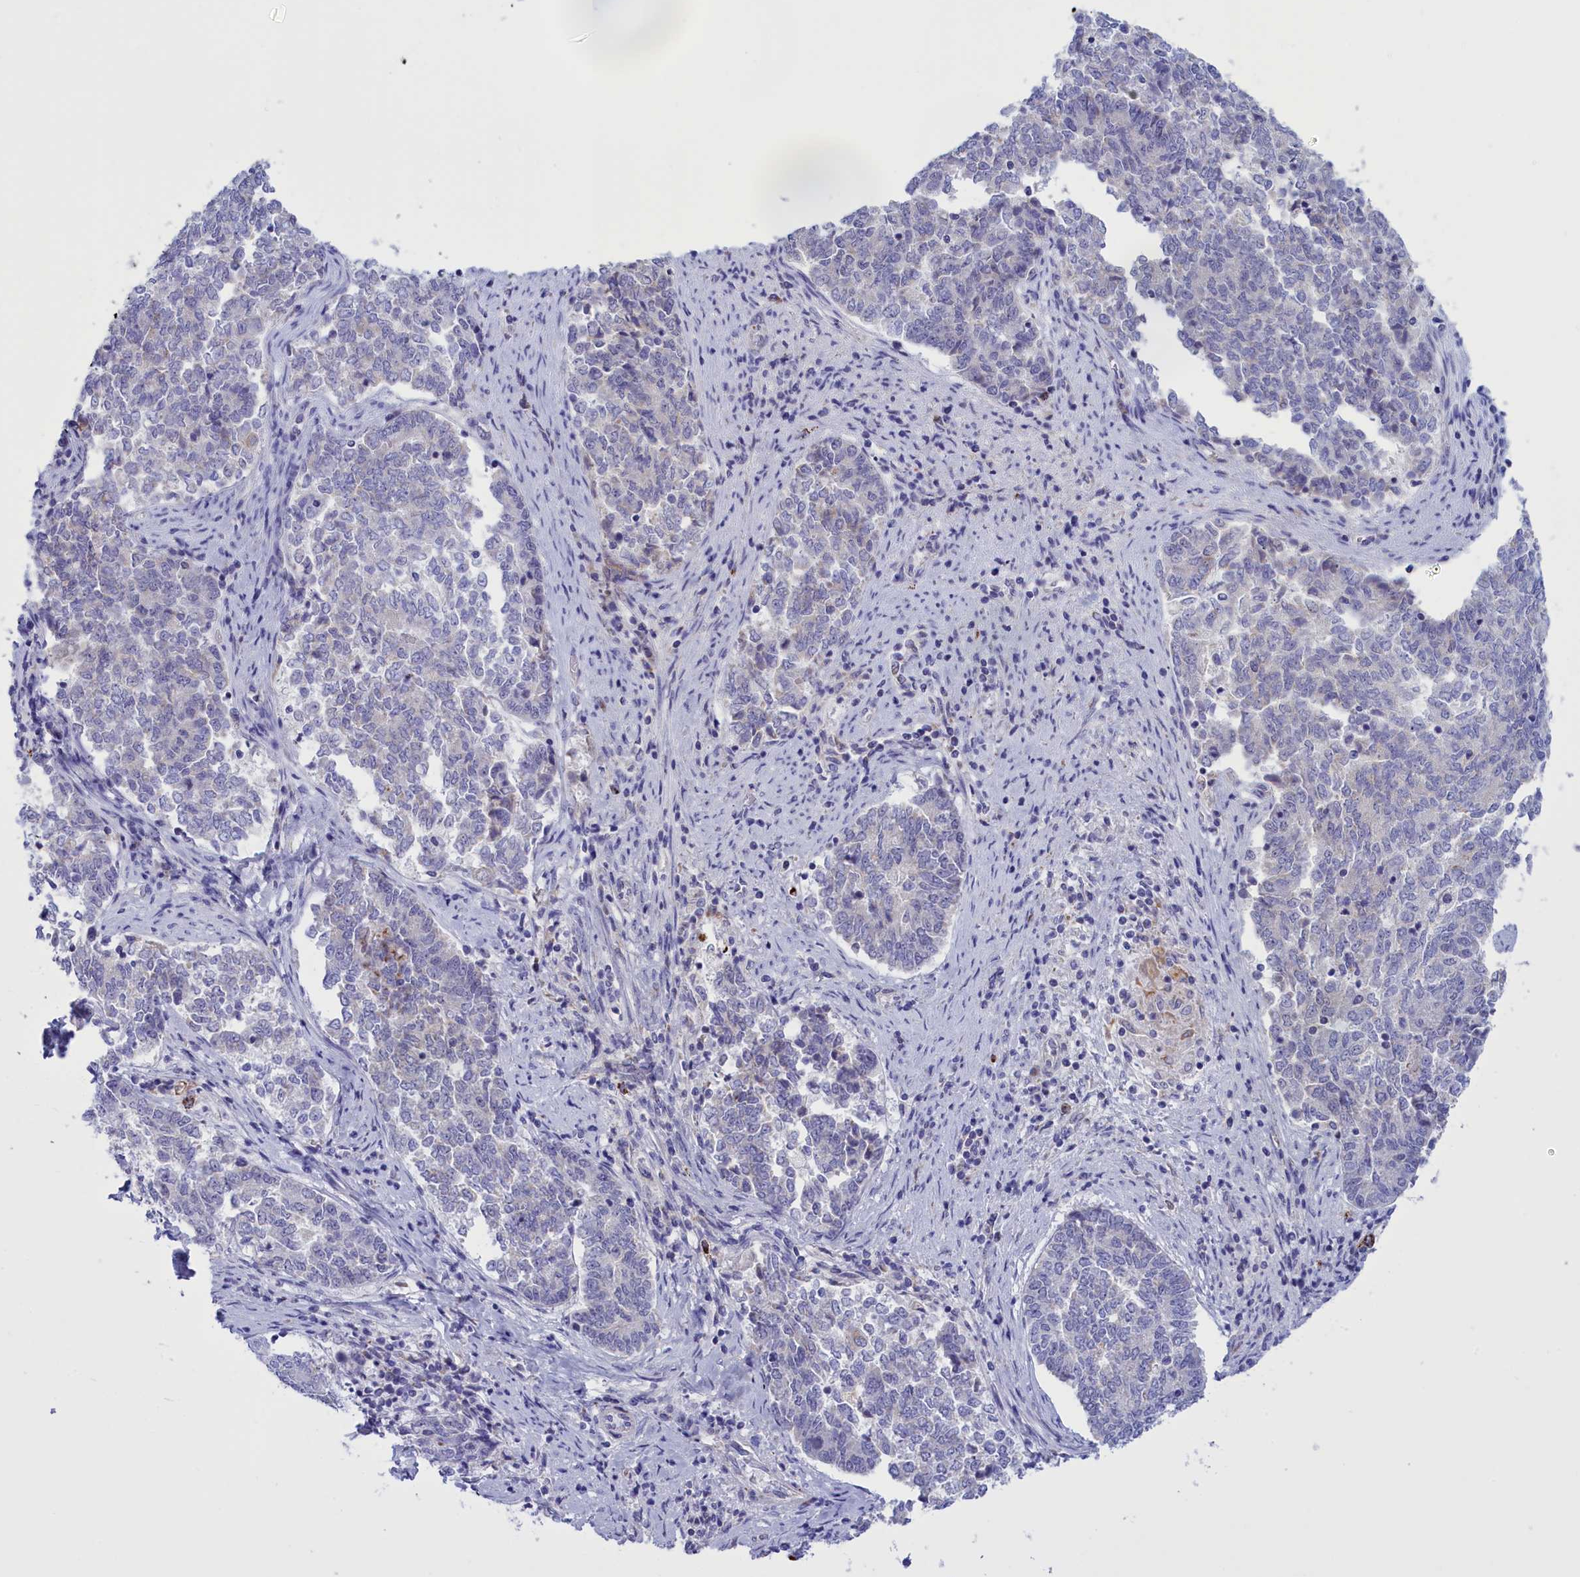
{"staining": {"intensity": "negative", "quantity": "none", "location": "none"}, "tissue": "endometrial cancer", "cell_type": "Tumor cells", "image_type": "cancer", "snomed": [{"axis": "morphology", "description": "Adenocarcinoma, NOS"}, {"axis": "topography", "description": "Endometrium"}], "caption": "Endometrial cancer (adenocarcinoma) stained for a protein using IHC exhibits no positivity tumor cells.", "gene": "FAM149B1", "patient": {"sex": "female", "age": 80}}